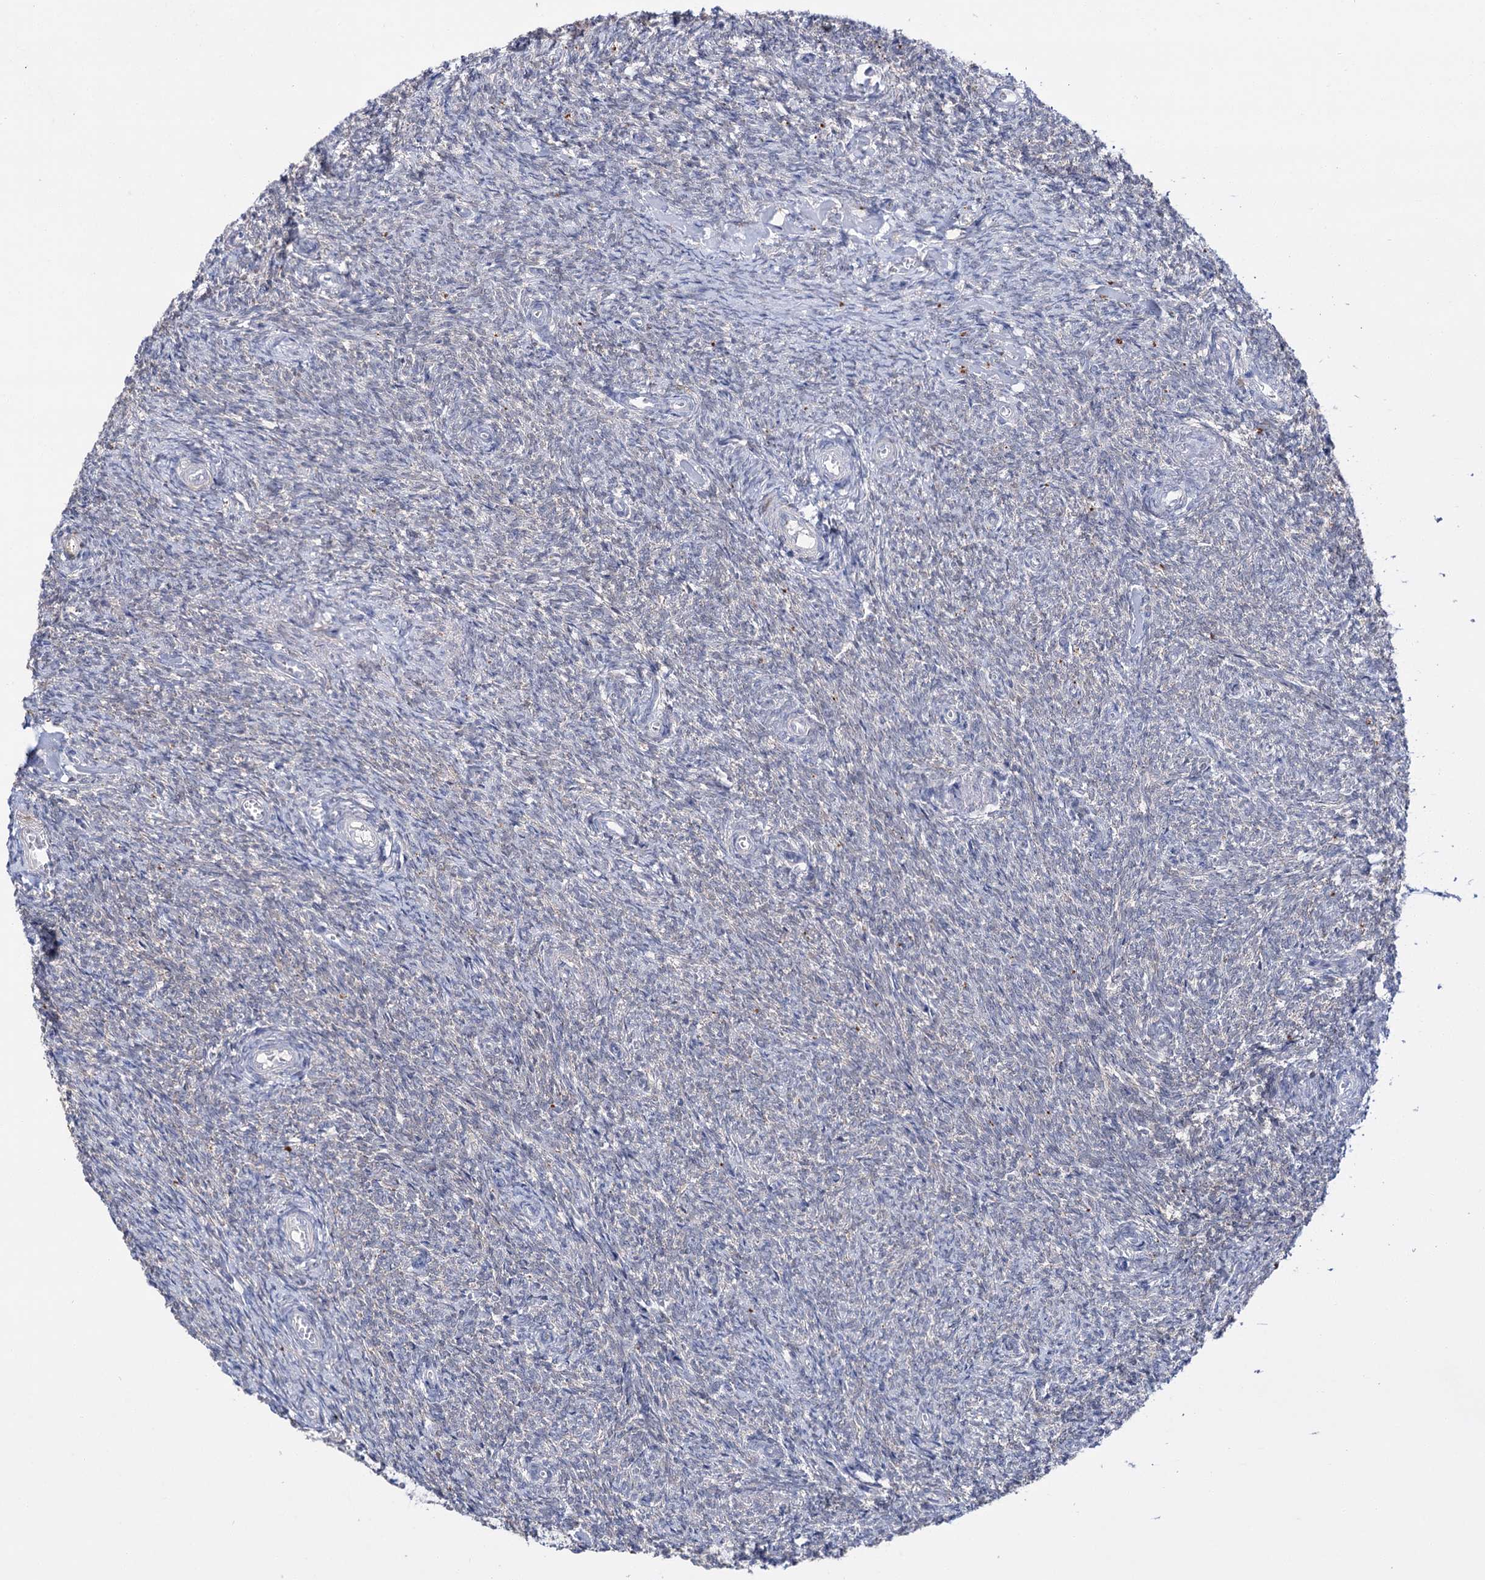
{"staining": {"intensity": "negative", "quantity": "none", "location": "none"}, "tissue": "ovary", "cell_type": "Ovarian stroma cells", "image_type": "normal", "snomed": [{"axis": "morphology", "description": "Normal tissue, NOS"}, {"axis": "topography", "description": "Ovary"}], "caption": "A micrograph of human ovary is negative for staining in ovarian stroma cells. Brightfield microscopy of IHC stained with DAB (3,3'-diaminobenzidine) (brown) and hematoxylin (blue), captured at high magnification.", "gene": "LYZL4", "patient": {"sex": "female", "age": 44}}